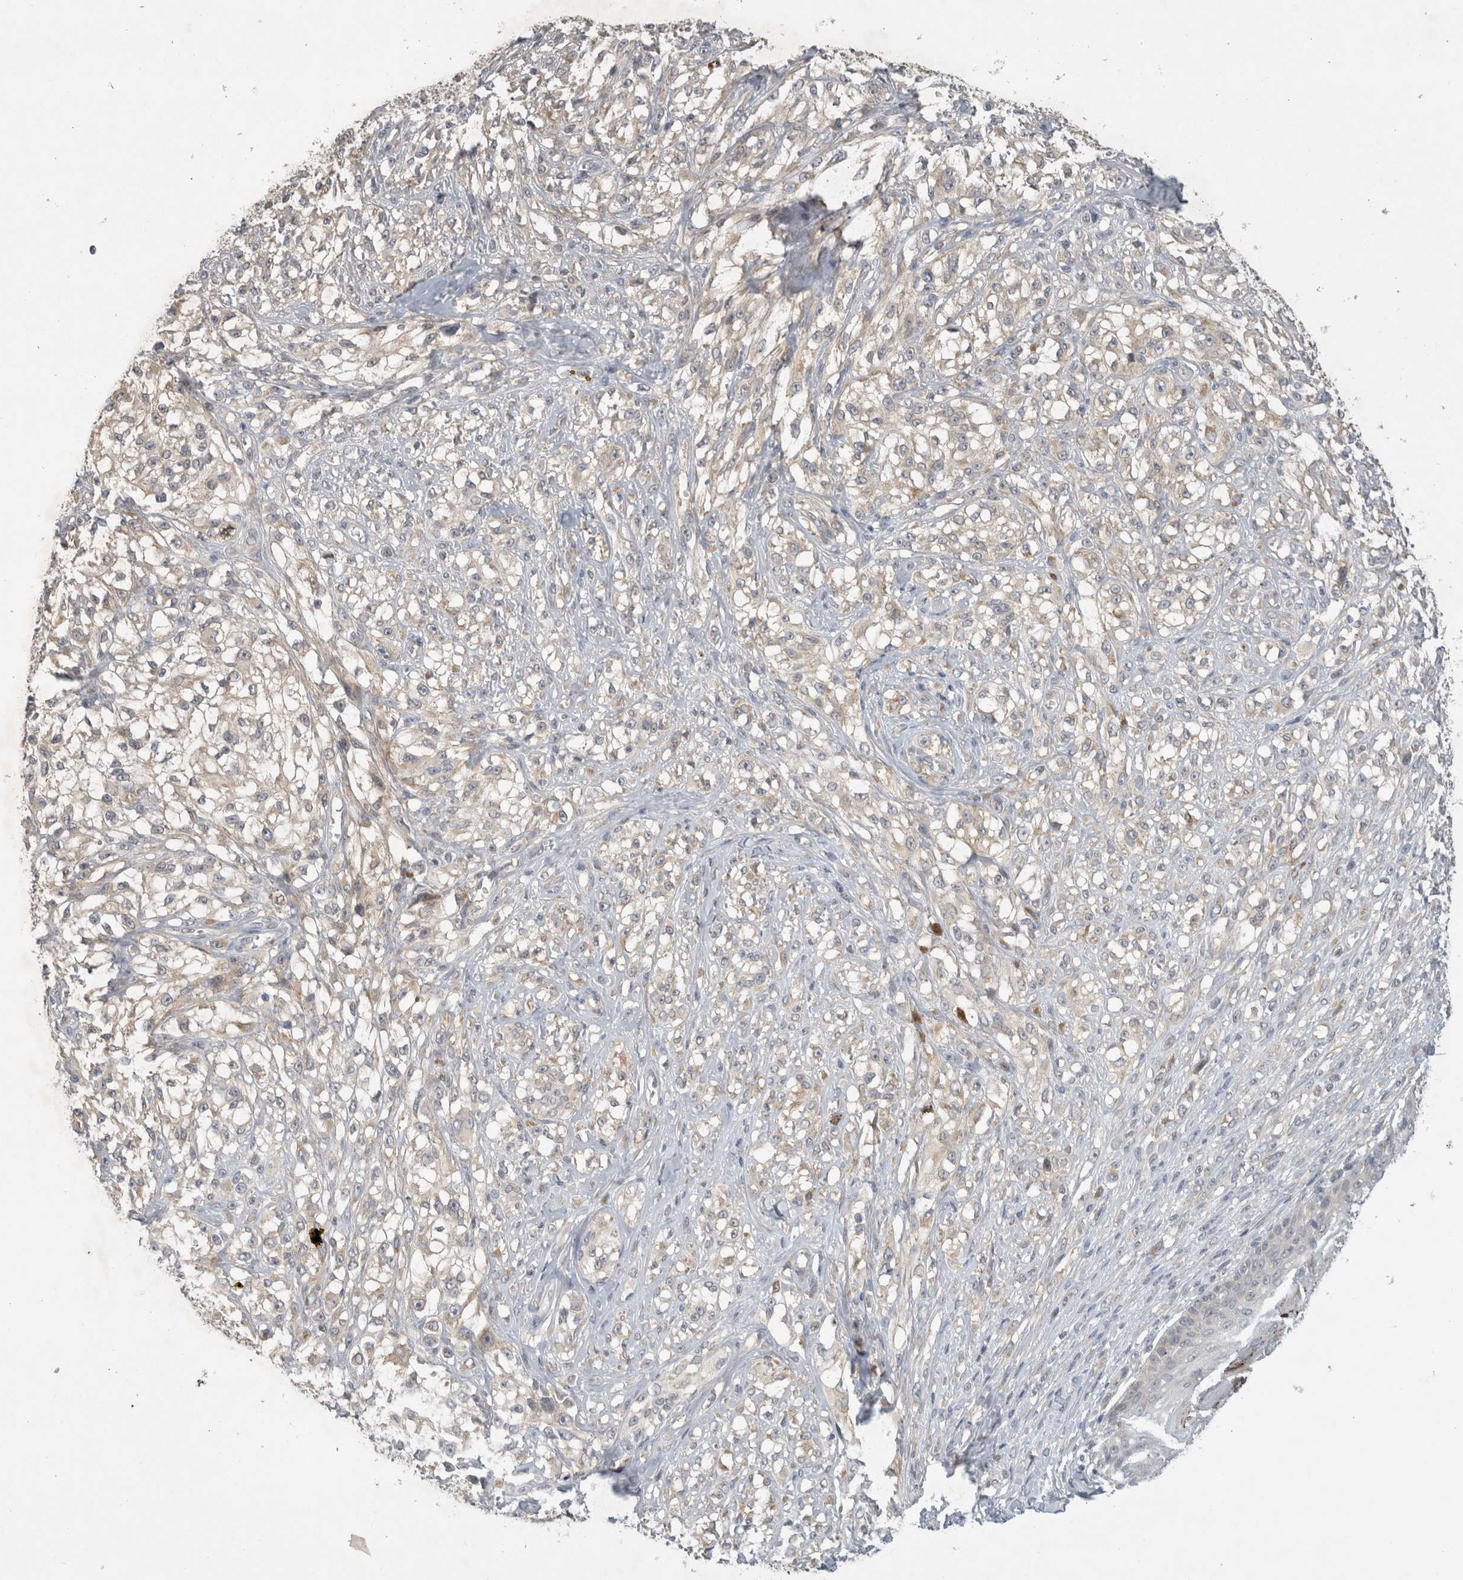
{"staining": {"intensity": "weak", "quantity": "<25%", "location": "cytoplasmic/membranous"}, "tissue": "melanoma", "cell_type": "Tumor cells", "image_type": "cancer", "snomed": [{"axis": "morphology", "description": "Malignant melanoma, NOS"}, {"axis": "topography", "description": "Skin of head"}], "caption": "Immunohistochemistry of human melanoma displays no expression in tumor cells.", "gene": "AASDHPPT", "patient": {"sex": "male", "age": 83}}